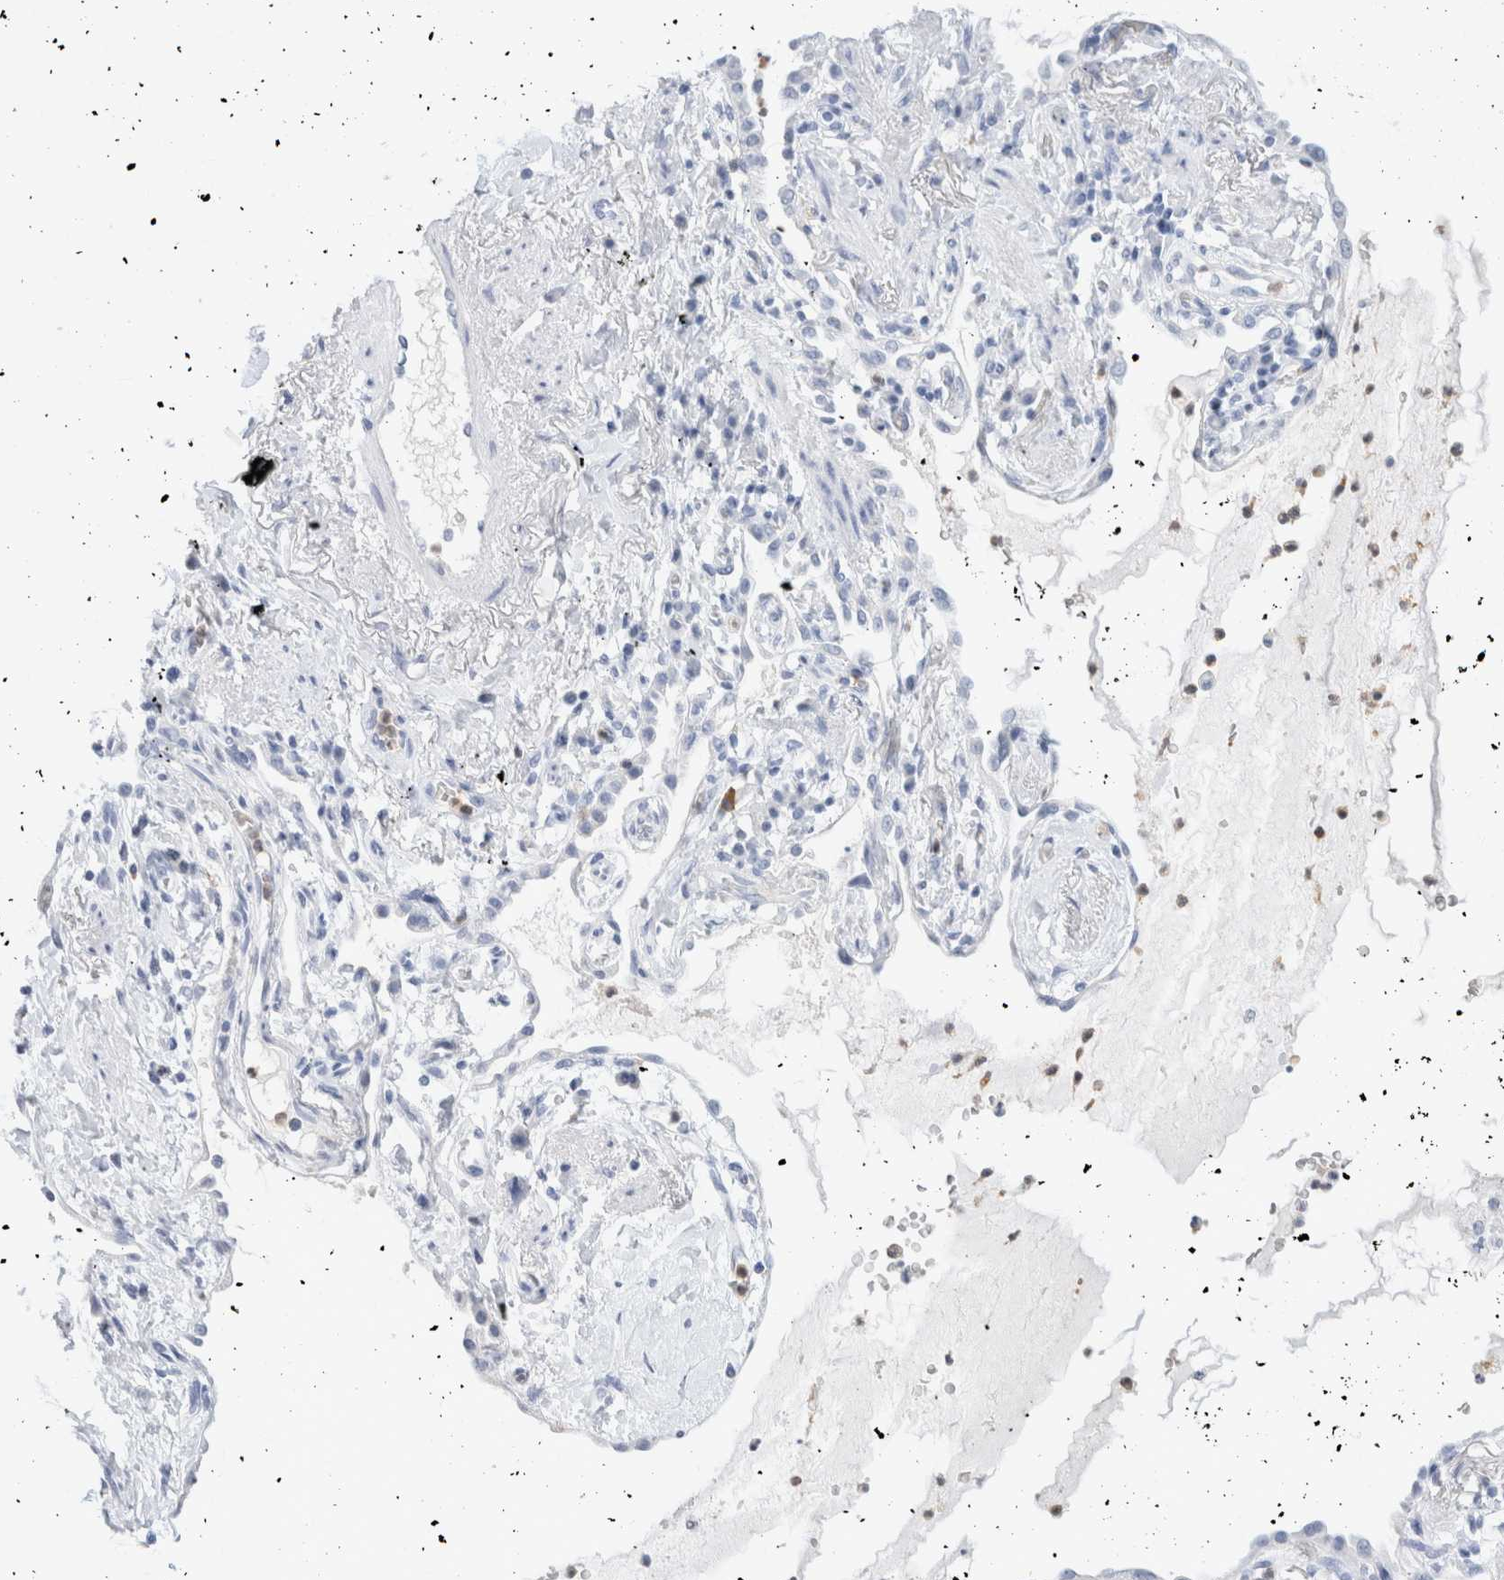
{"staining": {"intensity": "negative", "quantity": "none", "location": "none"}, "tissue": "lung cancer", "cell_type": "Tumor cells", "image_type": "cancer", "snomed": [{"axis": "morphology", "description": "Adenocarcinoma, NOS"}, {"axis": "topography", "description": "Lung"}], "caption": "Immunohistochemistry histopathology image of human lung adenocarcinoma stained for a protein (brown), which displays no expression in tumor cells.", "gene": "ARG1", "patient": {"sex": "female", "age": 70}}